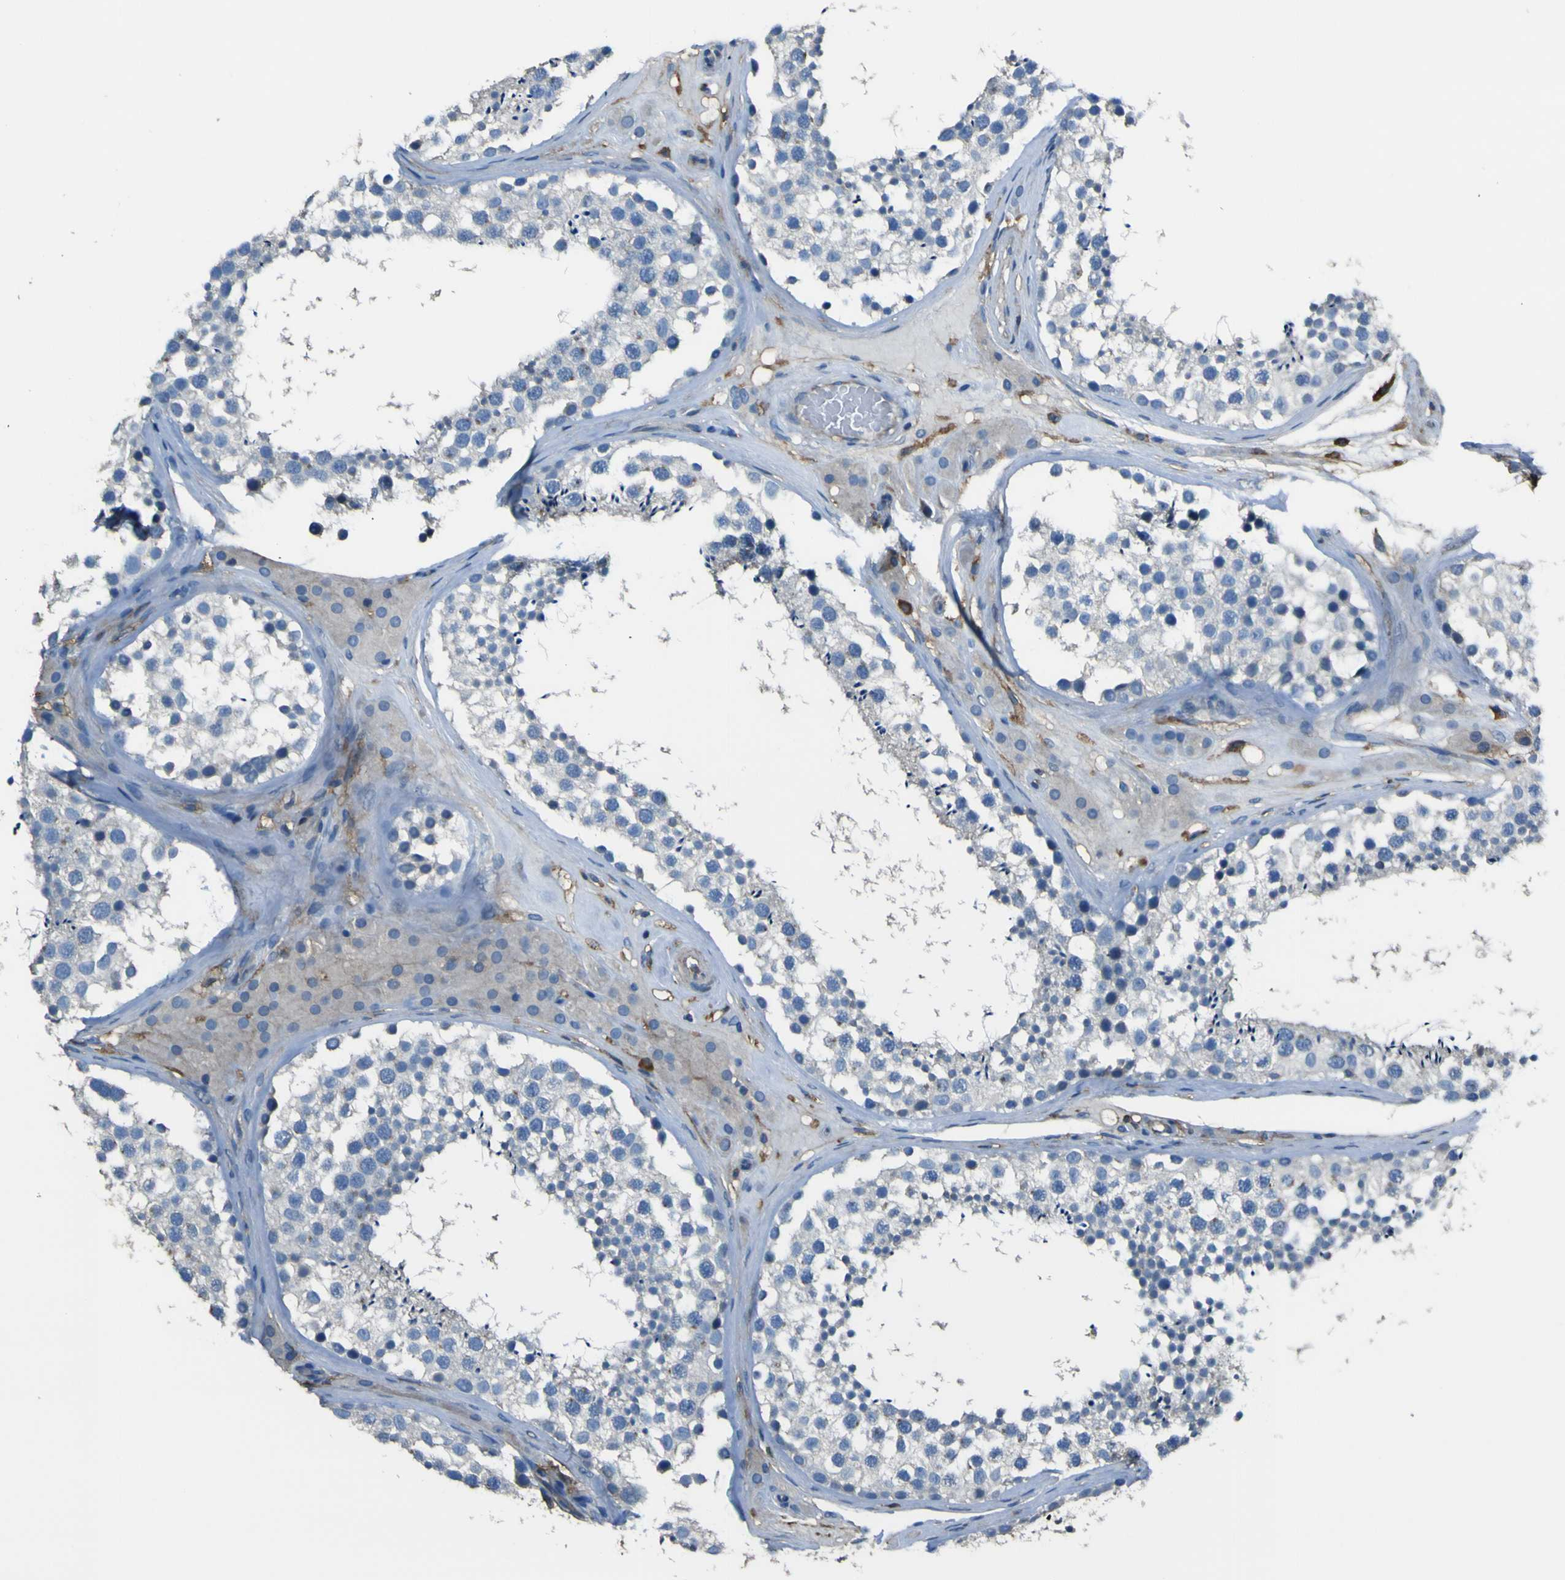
{"staining": {"intensity": "negative", "quantity": "none", "location": "none"}, "tissue": "testis", "cell_type": "Cells in seminiferous ducts", "image_type": "normal", "snomed": [{"axis": "morphology", "description": "Normal tissue, NOS"}, {"axis": "topography", "description": "Testis"}], "caption": "Cells in seminiferous ducts show no significant positivity in benign testis. The staining was performed using DAB (3,3'-diaminobenzidine) to visualize the protein expression in brown, while the nuclei were stained in blue with hematoxylin (Magnification: 20x).", "gene": "LAIR1", "patient": {"sex": "male", "age": 46}}